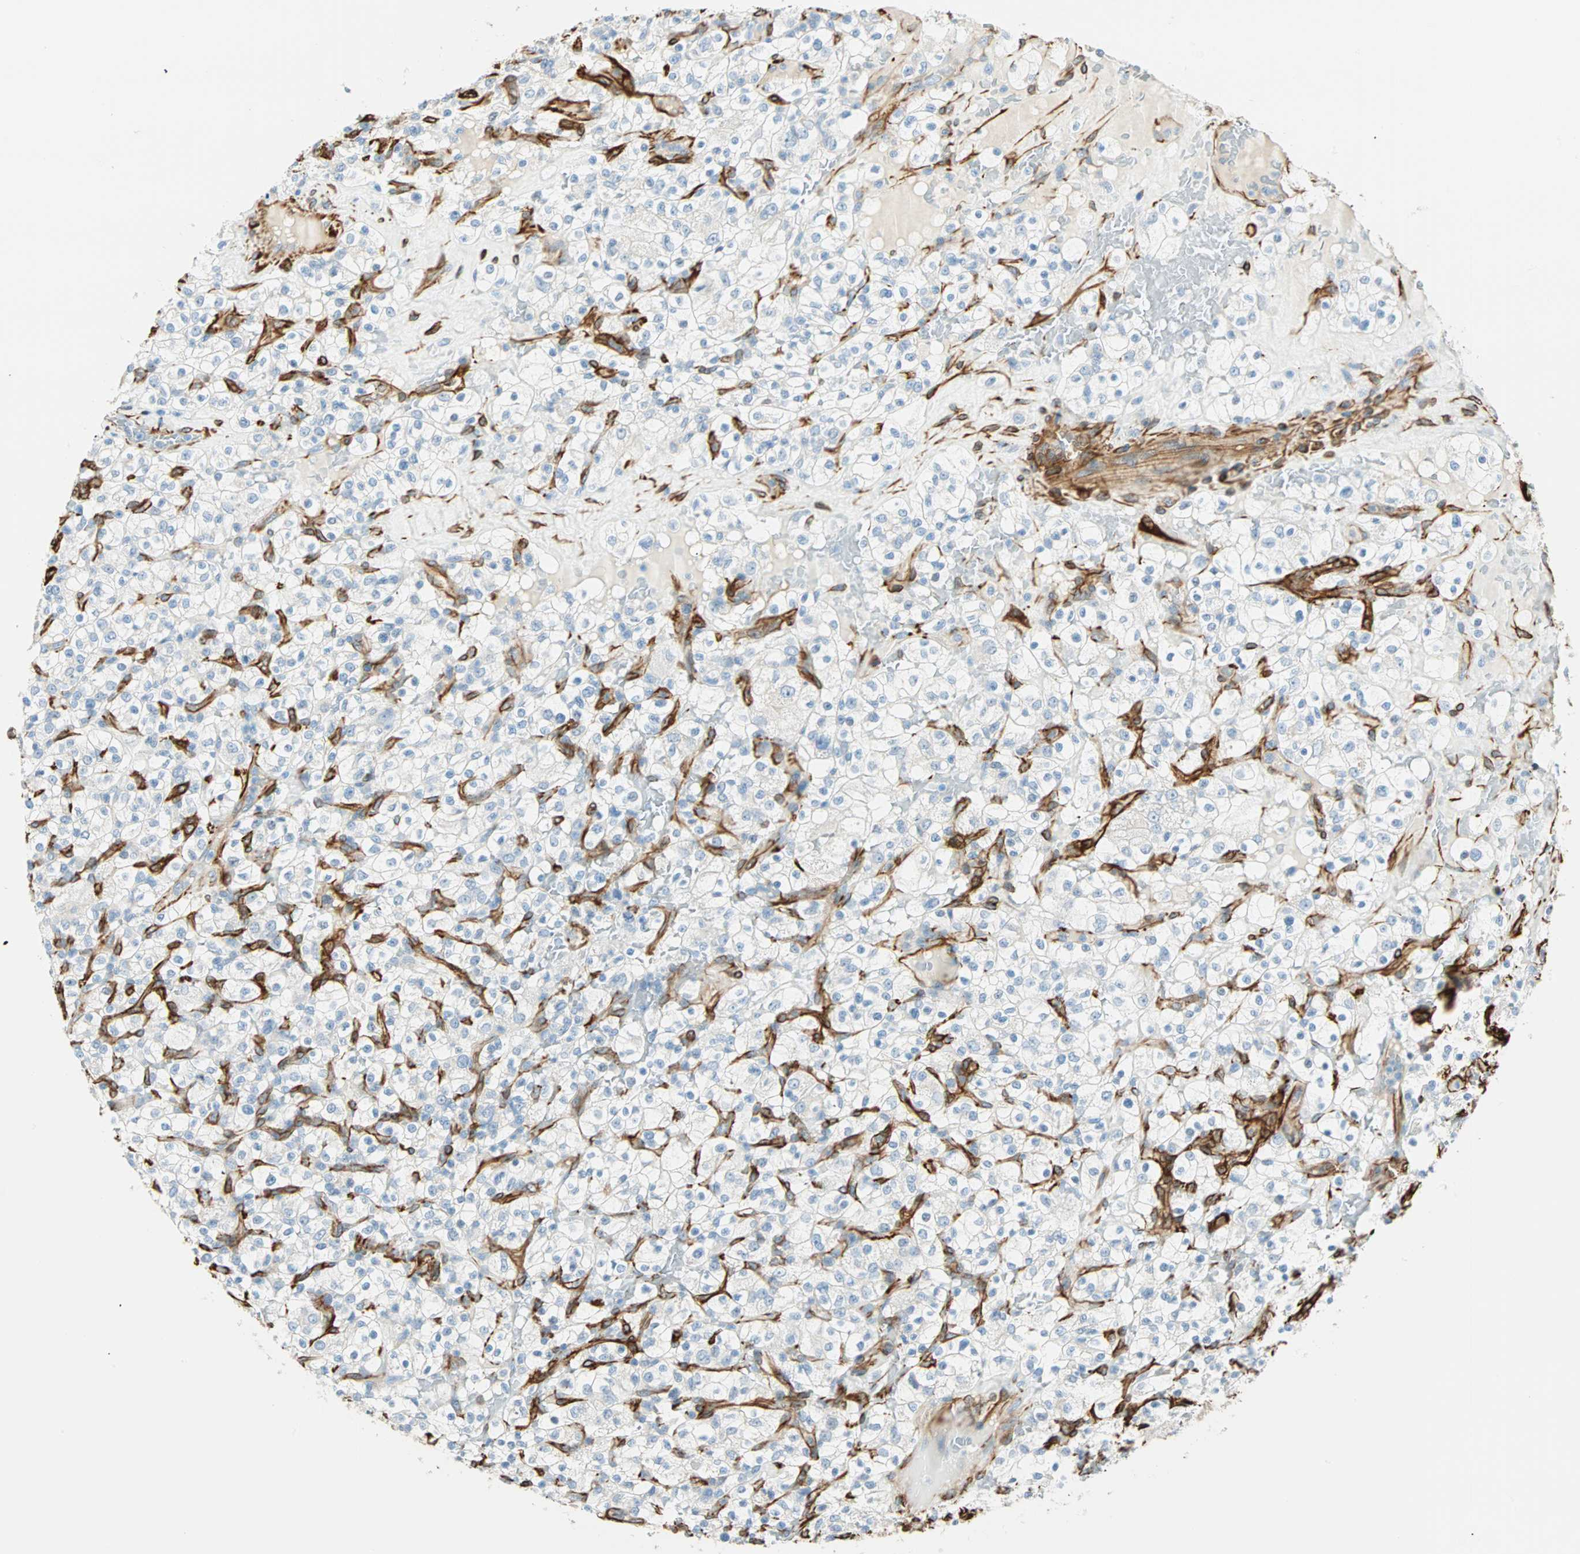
{"staining": {"intensity": "negative", "quantity": "none", "location": "none"}, "tissue": "renal cancer", "cell_type": "Tumor cells", "image_type": "cancer", "snomed": [{"axis": "morphology", "description": "Normal tissue, NOS"}, {"axis": "morphology", "description": "Adenocarcinoma, NOS"}, {"axis": "topography", "description": "Kidney"}], "caption": "Immunohistochemistry histopathology image of human renal adenocarcinoma stained for a protein (brown), which exhibits no positivity in tumor cells.", "gene": "NES", "patient": {"sex": "female", "age": 72}}